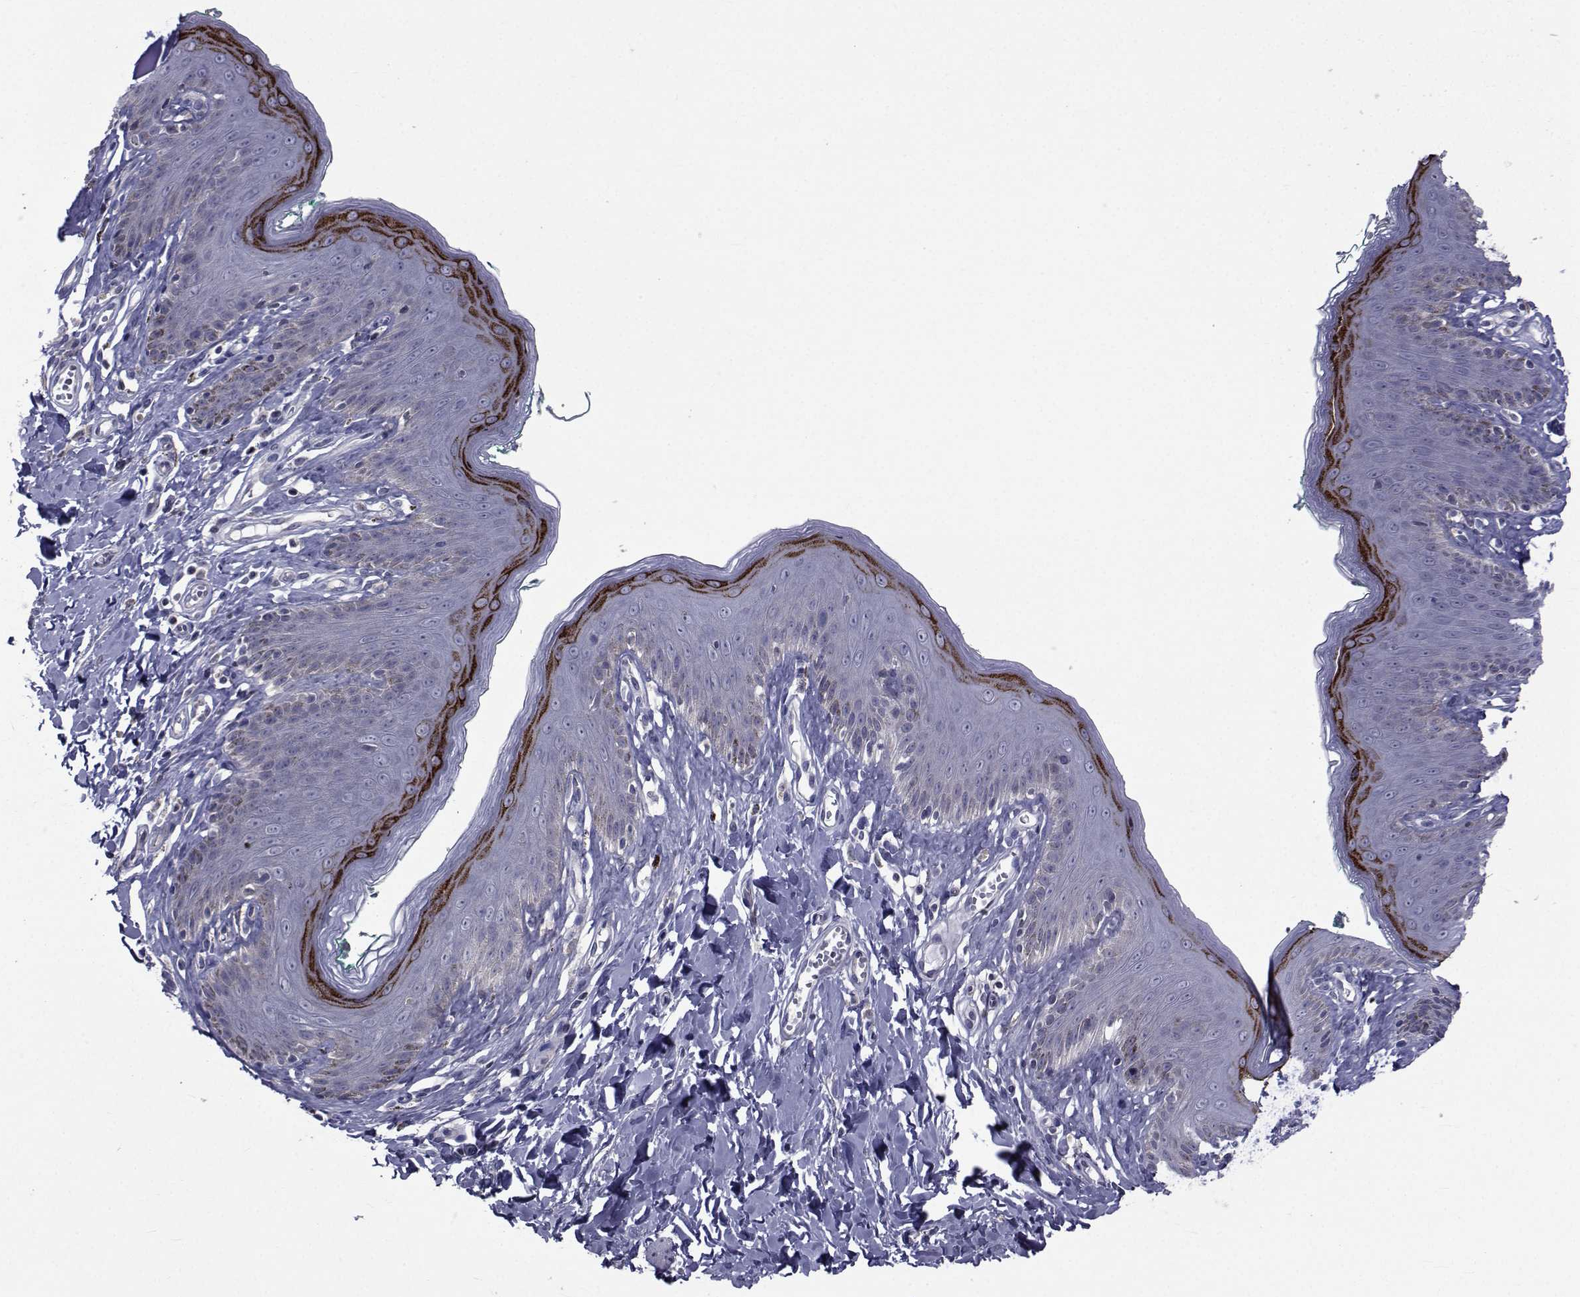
{"staining": {"intensity": "strong", "quantity": "25%-75%", "location": "cytoplasmic/membranous"}, "tissue": "skin", "cell_type": "Epidermal cells", "image_type": "normal", "snomed": [{"axis": "morphology", "description": "Normal tissue, NOS"}, {"axis": "topography", "description": "Vulva"}], "caption": "Skin stained with DAB (3,3'-diaminobenzidine) immunohistochemistry (IHC) reveals high levels of strong cytoplasmic/membranous positivity in approximately 25%-75% of epidermal cells.", "gene": "SLC30A10", "patient": {"sex": "female", "age": 66}}